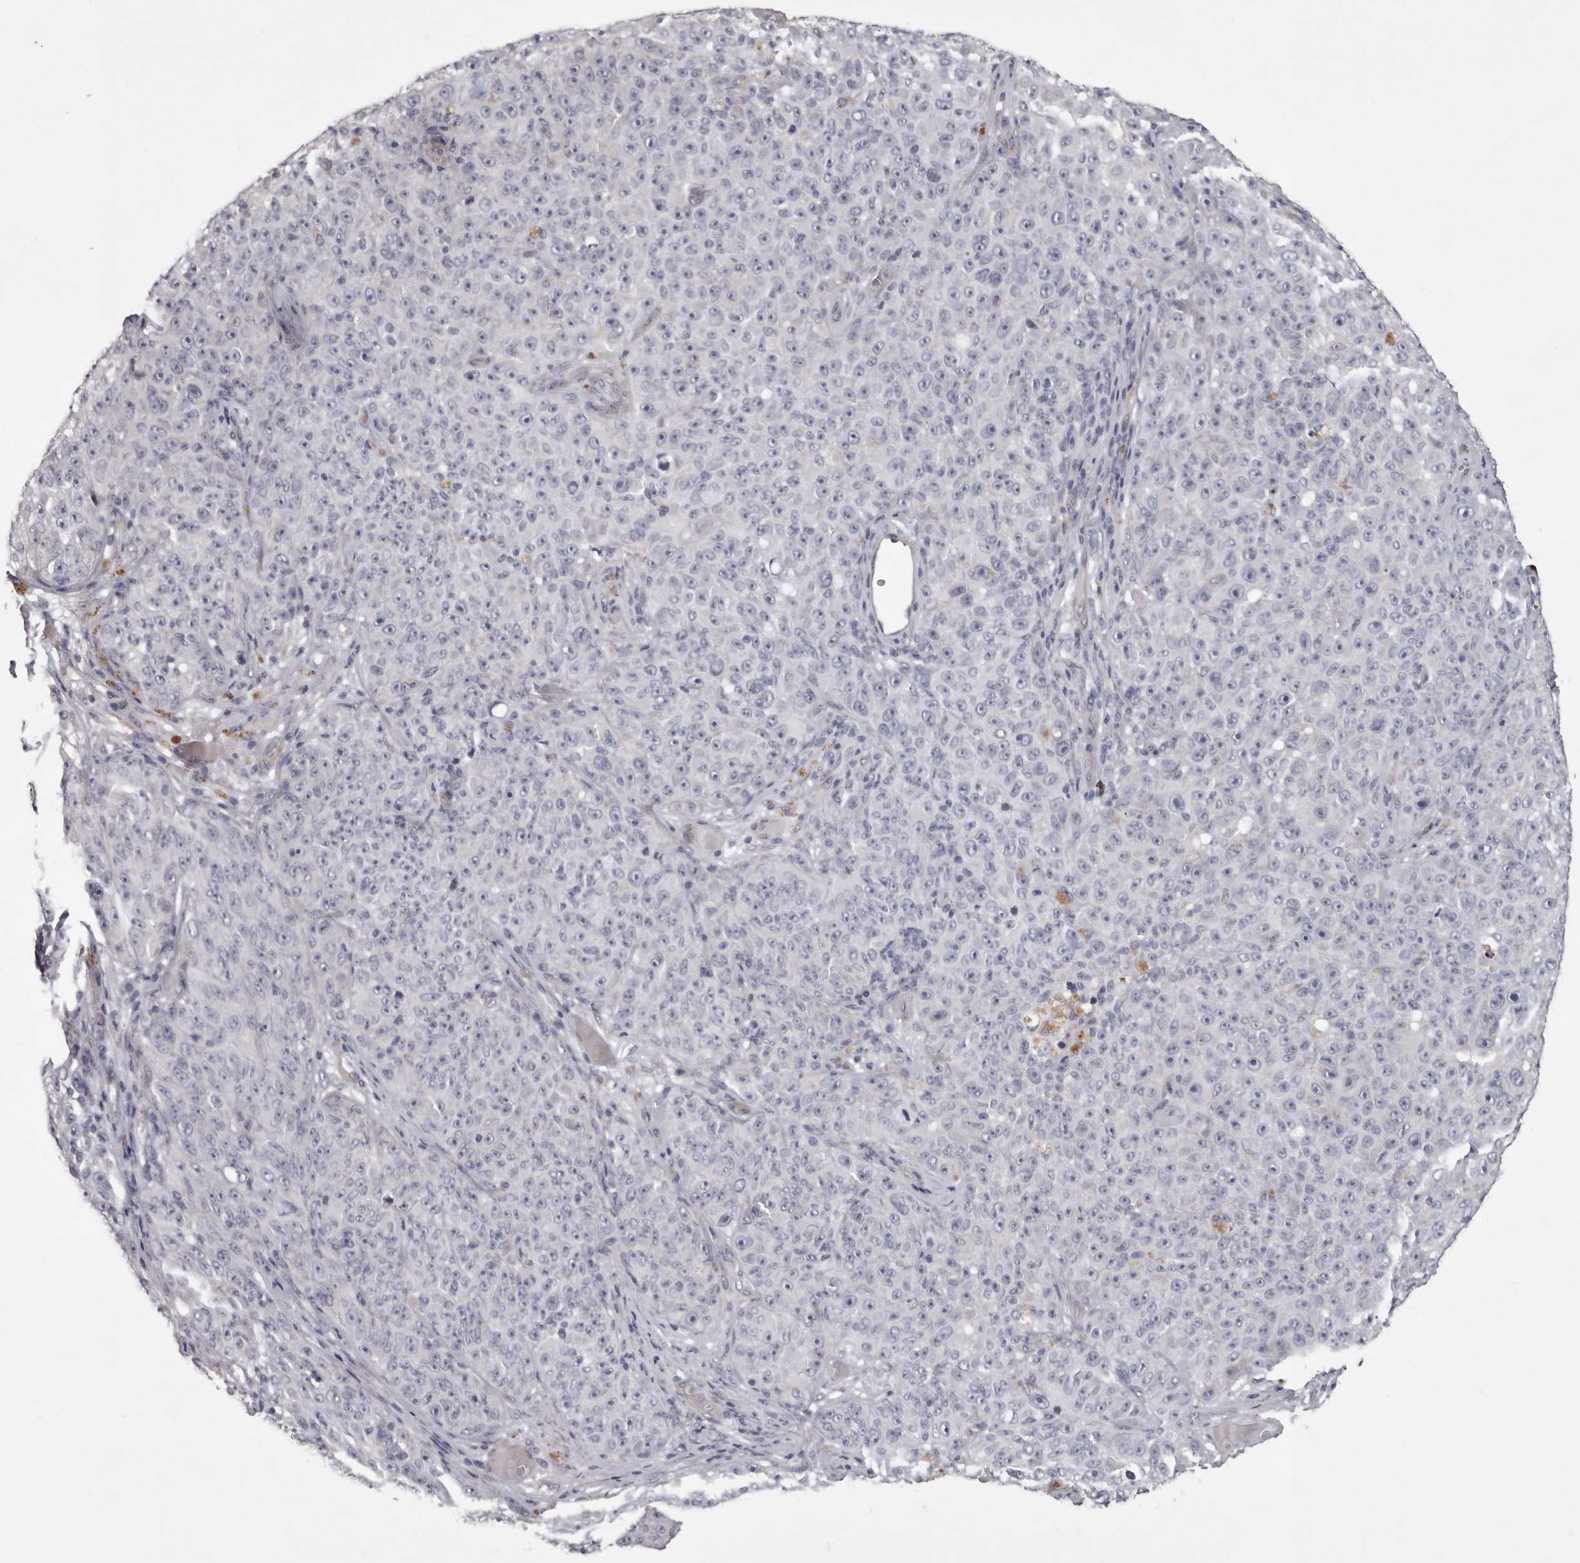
{"staining": {"intensity": "negative", "quantity": "none", "location": "none"}, "tissue": "melanoma", "cell_type": "Tumor cells", "image_type": "cancer", "snomed": [{"axis": "morphology", "description": "Malignant melanoma, NOS"}, {"axis": "topography", "description": "Skin"}], "caption": "Tumor cells are negative for protein expression in human melanoma. The staining is performed using DAB brown chromogen with nuclei counter-stained in using hematoxylin.", "gene": "NKAIN4", "patient": {"sex": "female", "age": 82}}